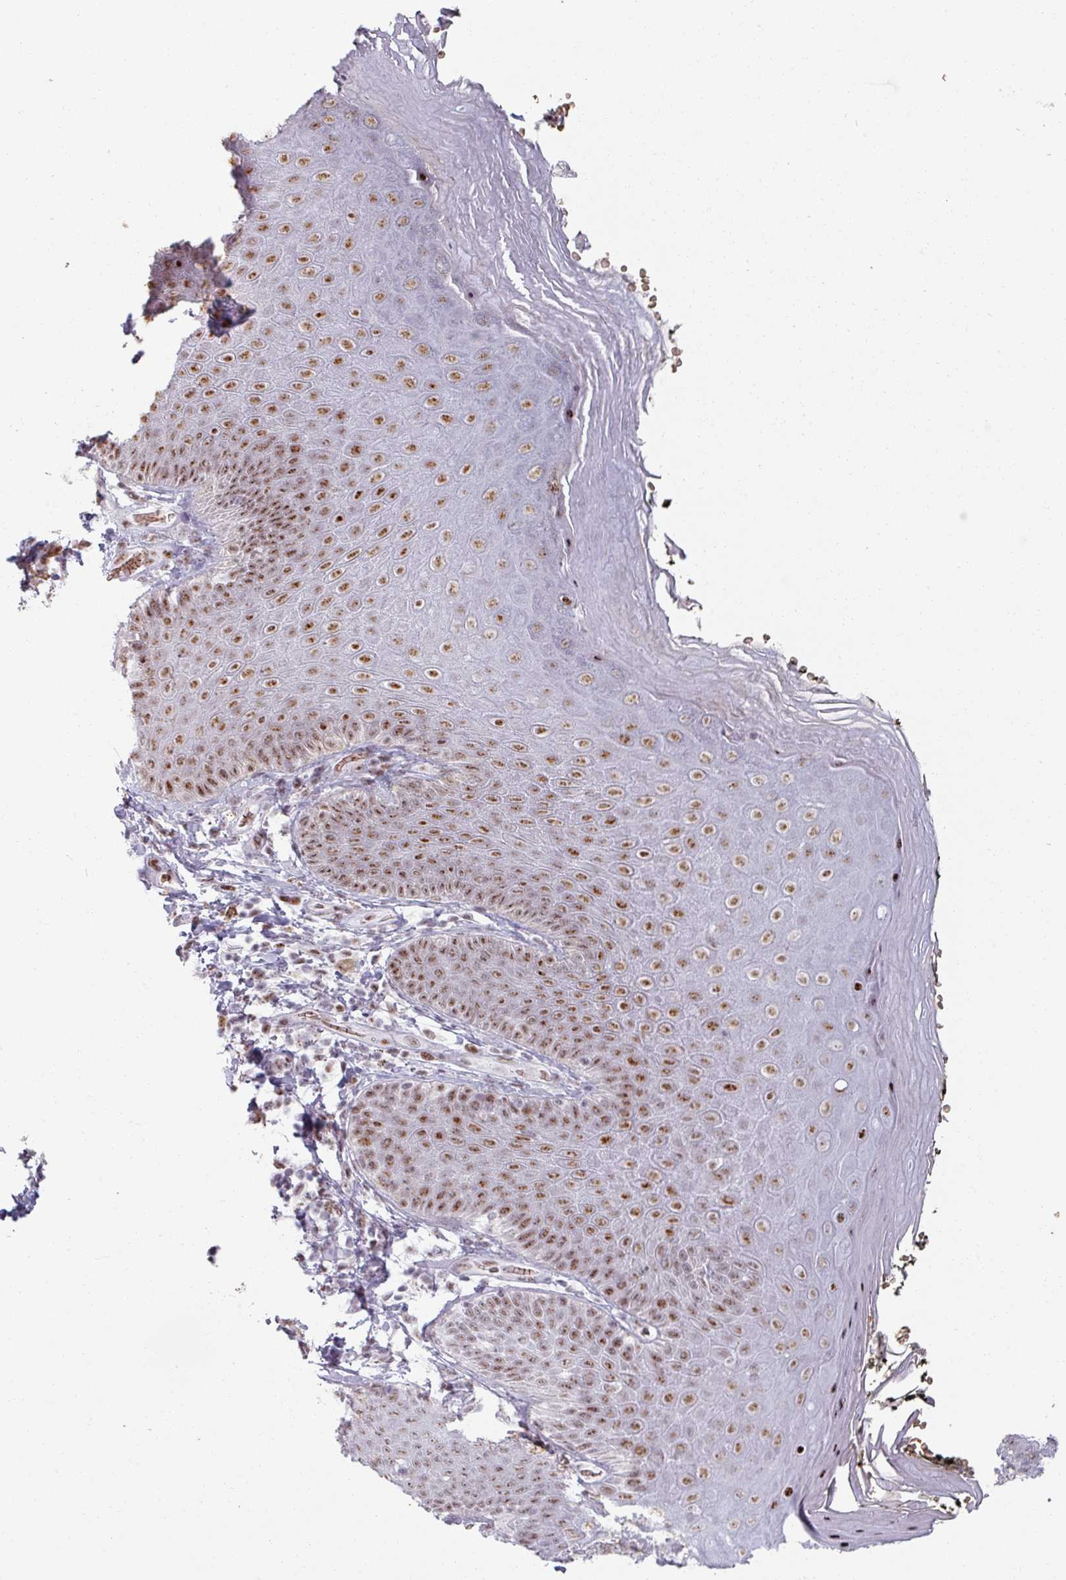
{"staining": {"intensity": "moderate", "quantity": ">75%", "location": "nuclear"}, "tissue": "skin", "cell_type": "Epidermal cells", "image_type": "normal", "snomed": [{"axis": "morphology", "description": "Normal tissue, NOS"}, {"axis": "topography", "description": "Anal"}, {"axis": "topography", "description": "Peripheral nerve tissue"}], "caption": "Immunohistochemical staining of benign human skin exhibits >75% levels of moderate nuclear protein positivity in approximately >75% of epidermal cells. (IHC, brightfield microscopy, high magnification).", "gene": "NCOR1", "patient": {"sex": "male", "age": 53}}